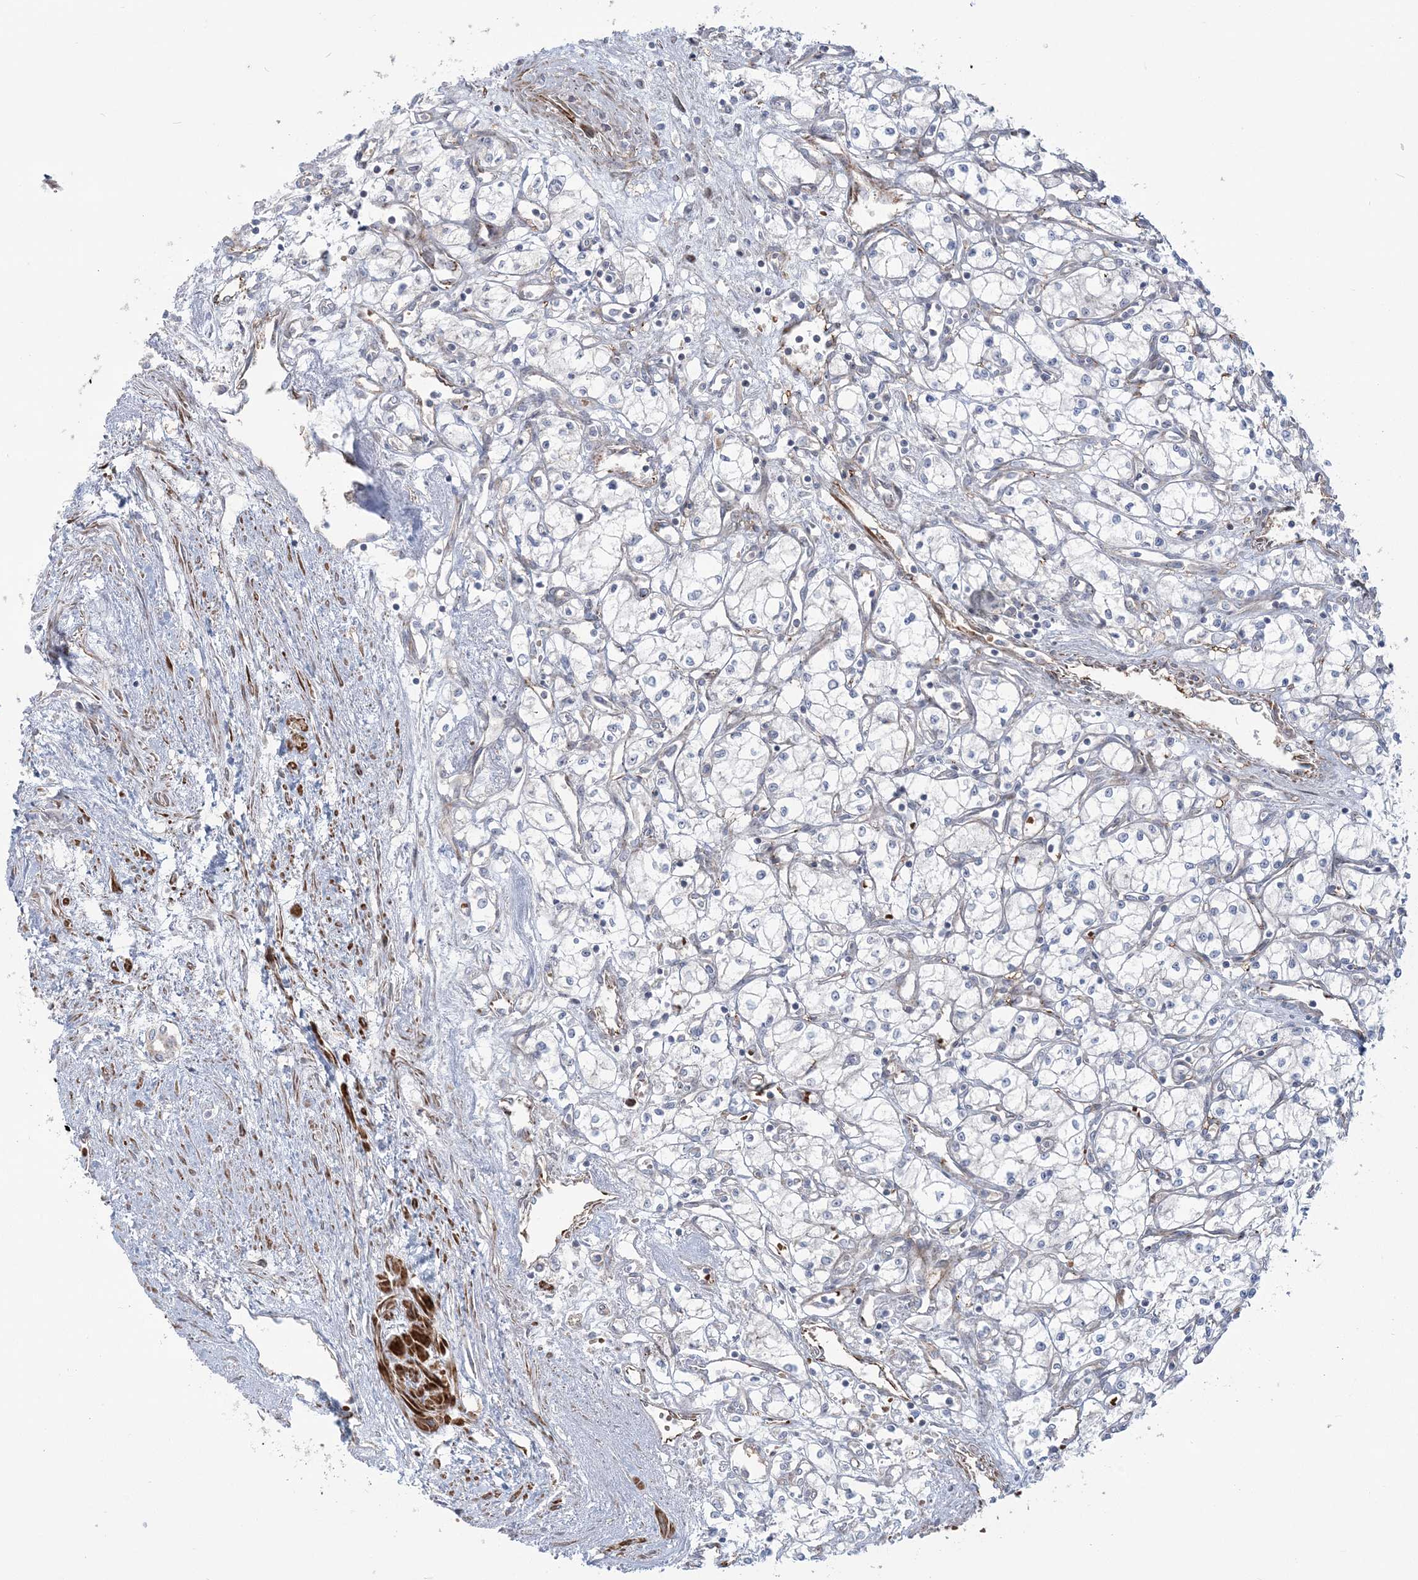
{"staining": {"intensity": "negative", "quantity": "none", "location": "none"}, "tissue": "renal cancer", "cell_type": "Tumor cells", "image_type": "cancer", "snomed": [{"axis": "morphology", "description": "Adenocarcinoma, NOS"}, {"axis": "topography", "description": "Kidney"}], "caption": "The image demonstrates no staining of tumor cells in adenocarcinoma (renal). (DAB (3,3'-diaminobenzidine) immunohistochemistry (IHC) with hematoxylin counter stain).", "gene": "NUDT9", "patient": {"sex": "male", "age": 59}}